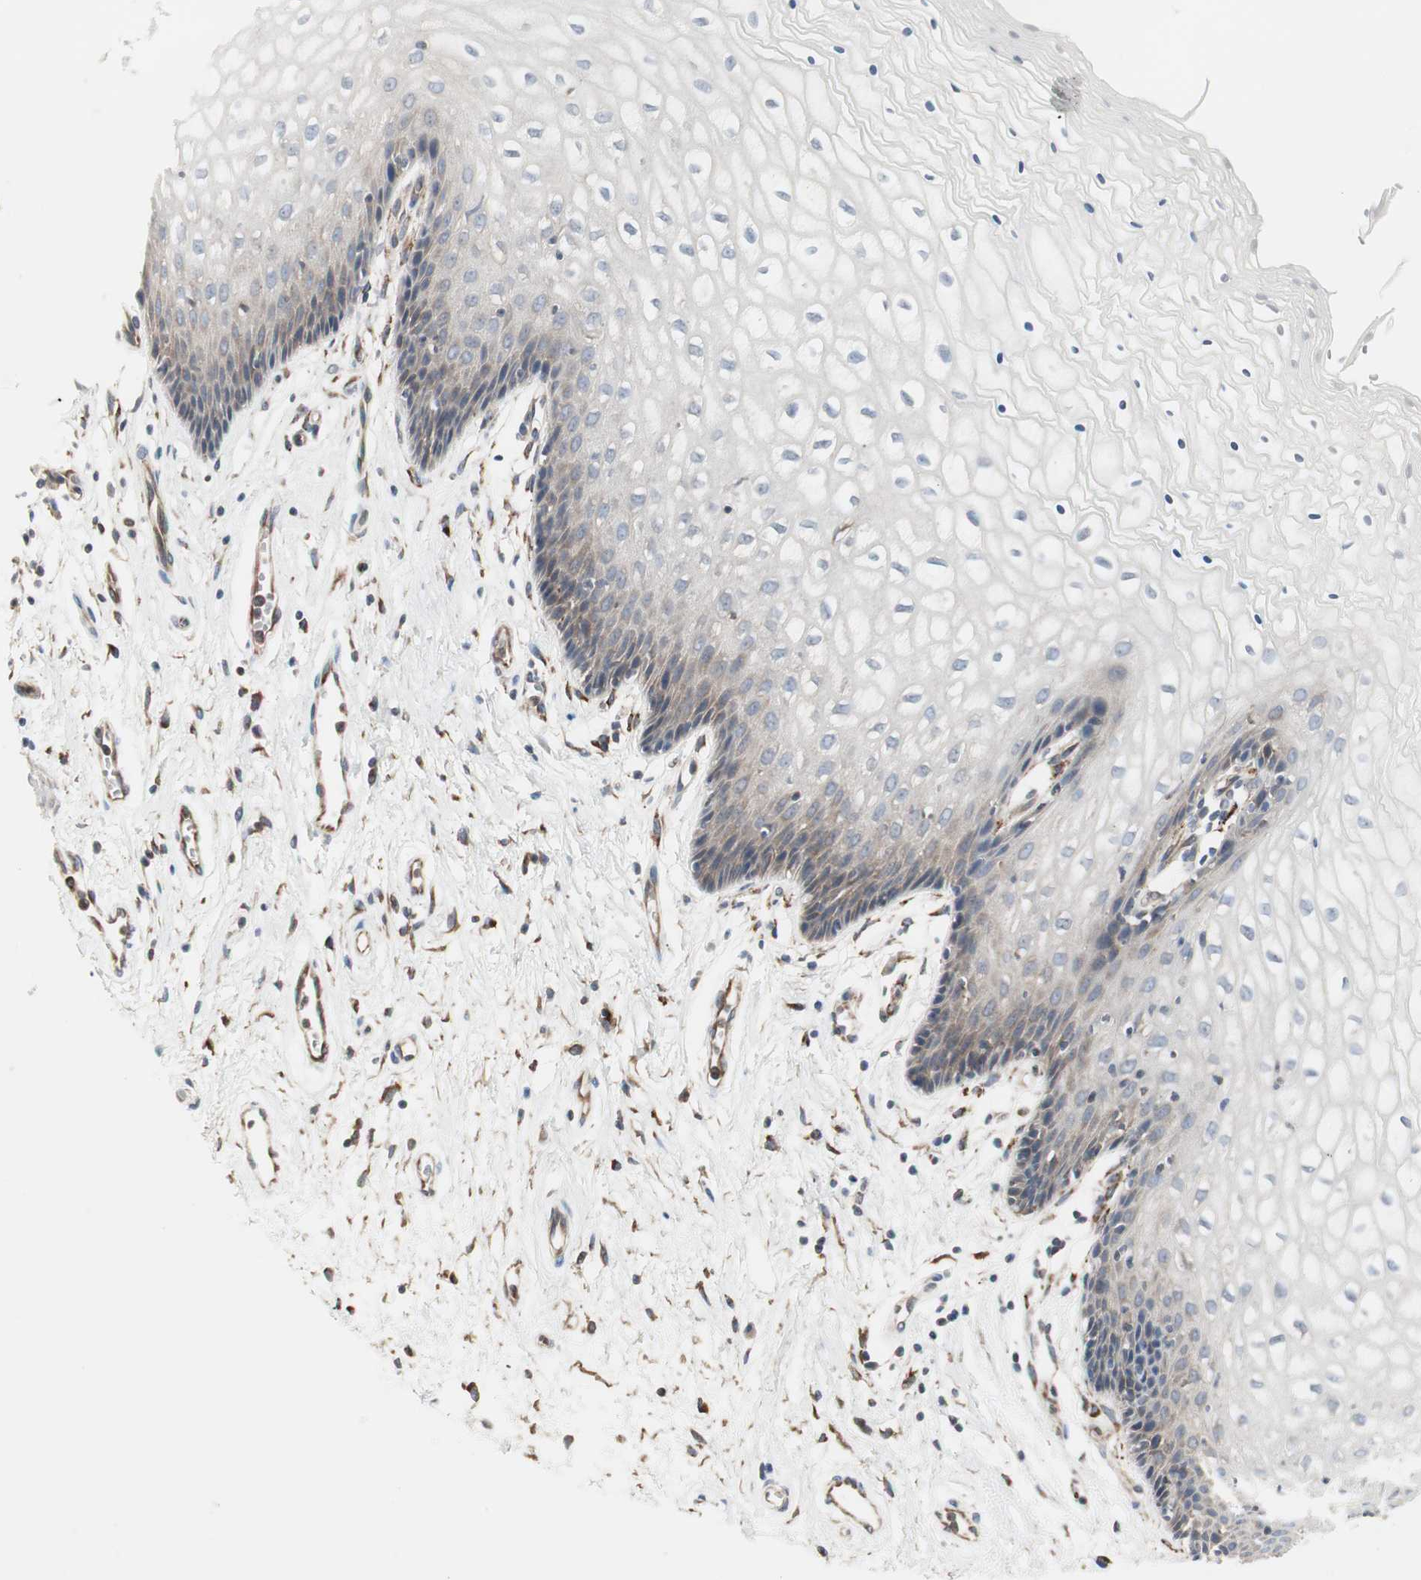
{"staining": {"intensity": "weak", "quantity": "<25%", "location": "cytoplasmic/membranous"}, "tissue": "vagina", "cell_type": "Squamous epithelial cells", "image_type": "normal", "snomed": [{"axis": "morphology", "description": "Normal tissue, NOS"}, {"axis": "topography", "description": "Vagina"}], "caption": "This micrograph is of benign vagina stained with immunohistochemistry to label a protein in brown with the nuclei are counter-stained blue. There is no positivity in squamous epithelial cells. (Stains: DAB (3,3'-diaminobenzidine) IHC with hematoxylin counter stain, Microscopy: brightfield microscopy at high magnification).", "gene": "H6PD", "patient": {"sex": "female", "age": 34}}